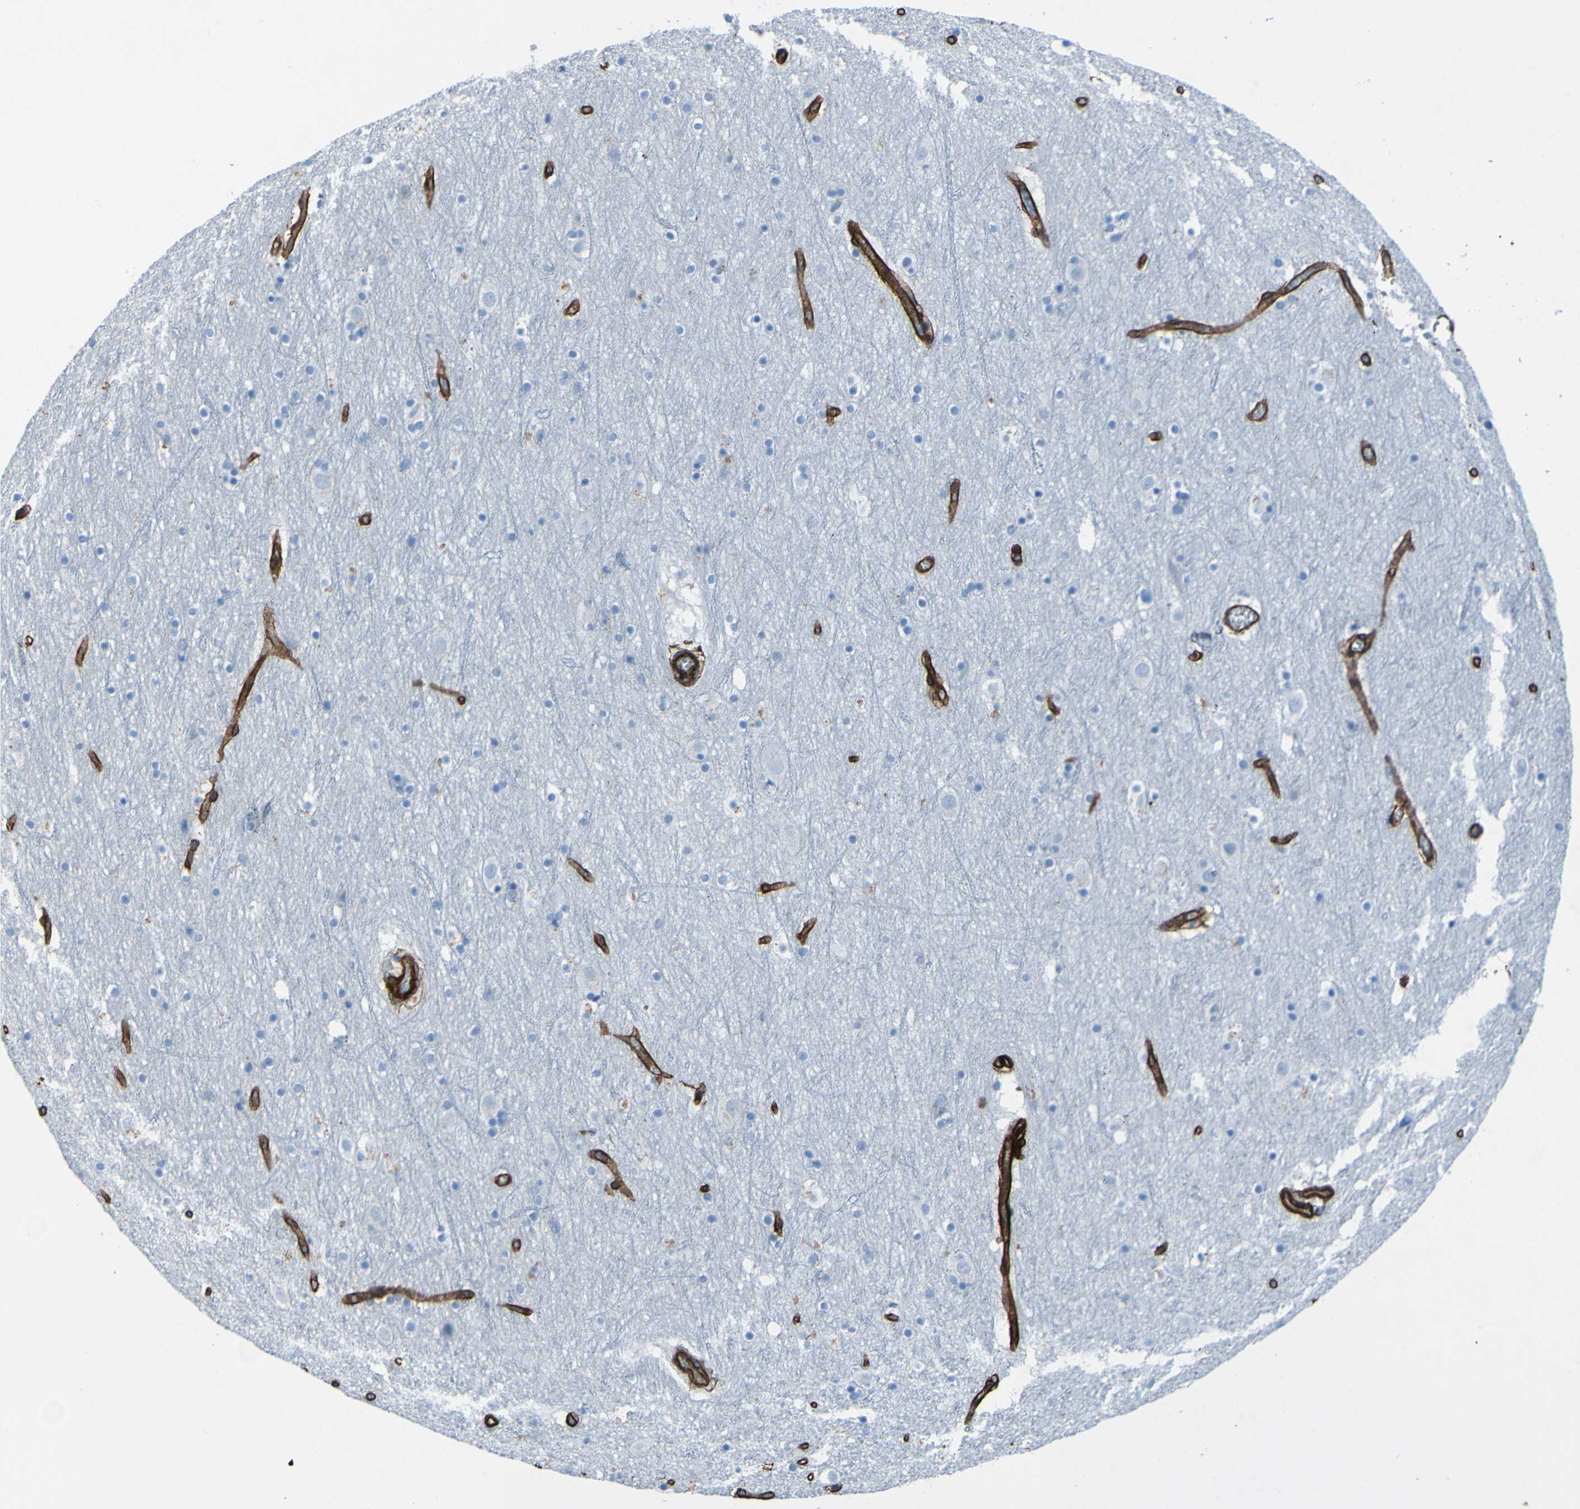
{"staining": {"intensity": "strong", "quantity": ">75%", "location": "cytoplasmic/membranous"}, "tissue": "cerebral cortex", "cell_type": "Endothelial cells", "image_type": "normal", "snomed": [{"axis": "morphology", "description": "Normal tissue, NOS"}, {"axis": "topography", "description": "Cerebral cortex"}], "caption": "Immunohistochemistry (IHC) histopathology image of benign cerebral cortex stained for a protein (brown), which displays high levels of strong cytoplasmic/membranous expression in about >75% of endothelial cells.", "gene": "COL4A2", "patient": {"sex": "male", "age": 45}}